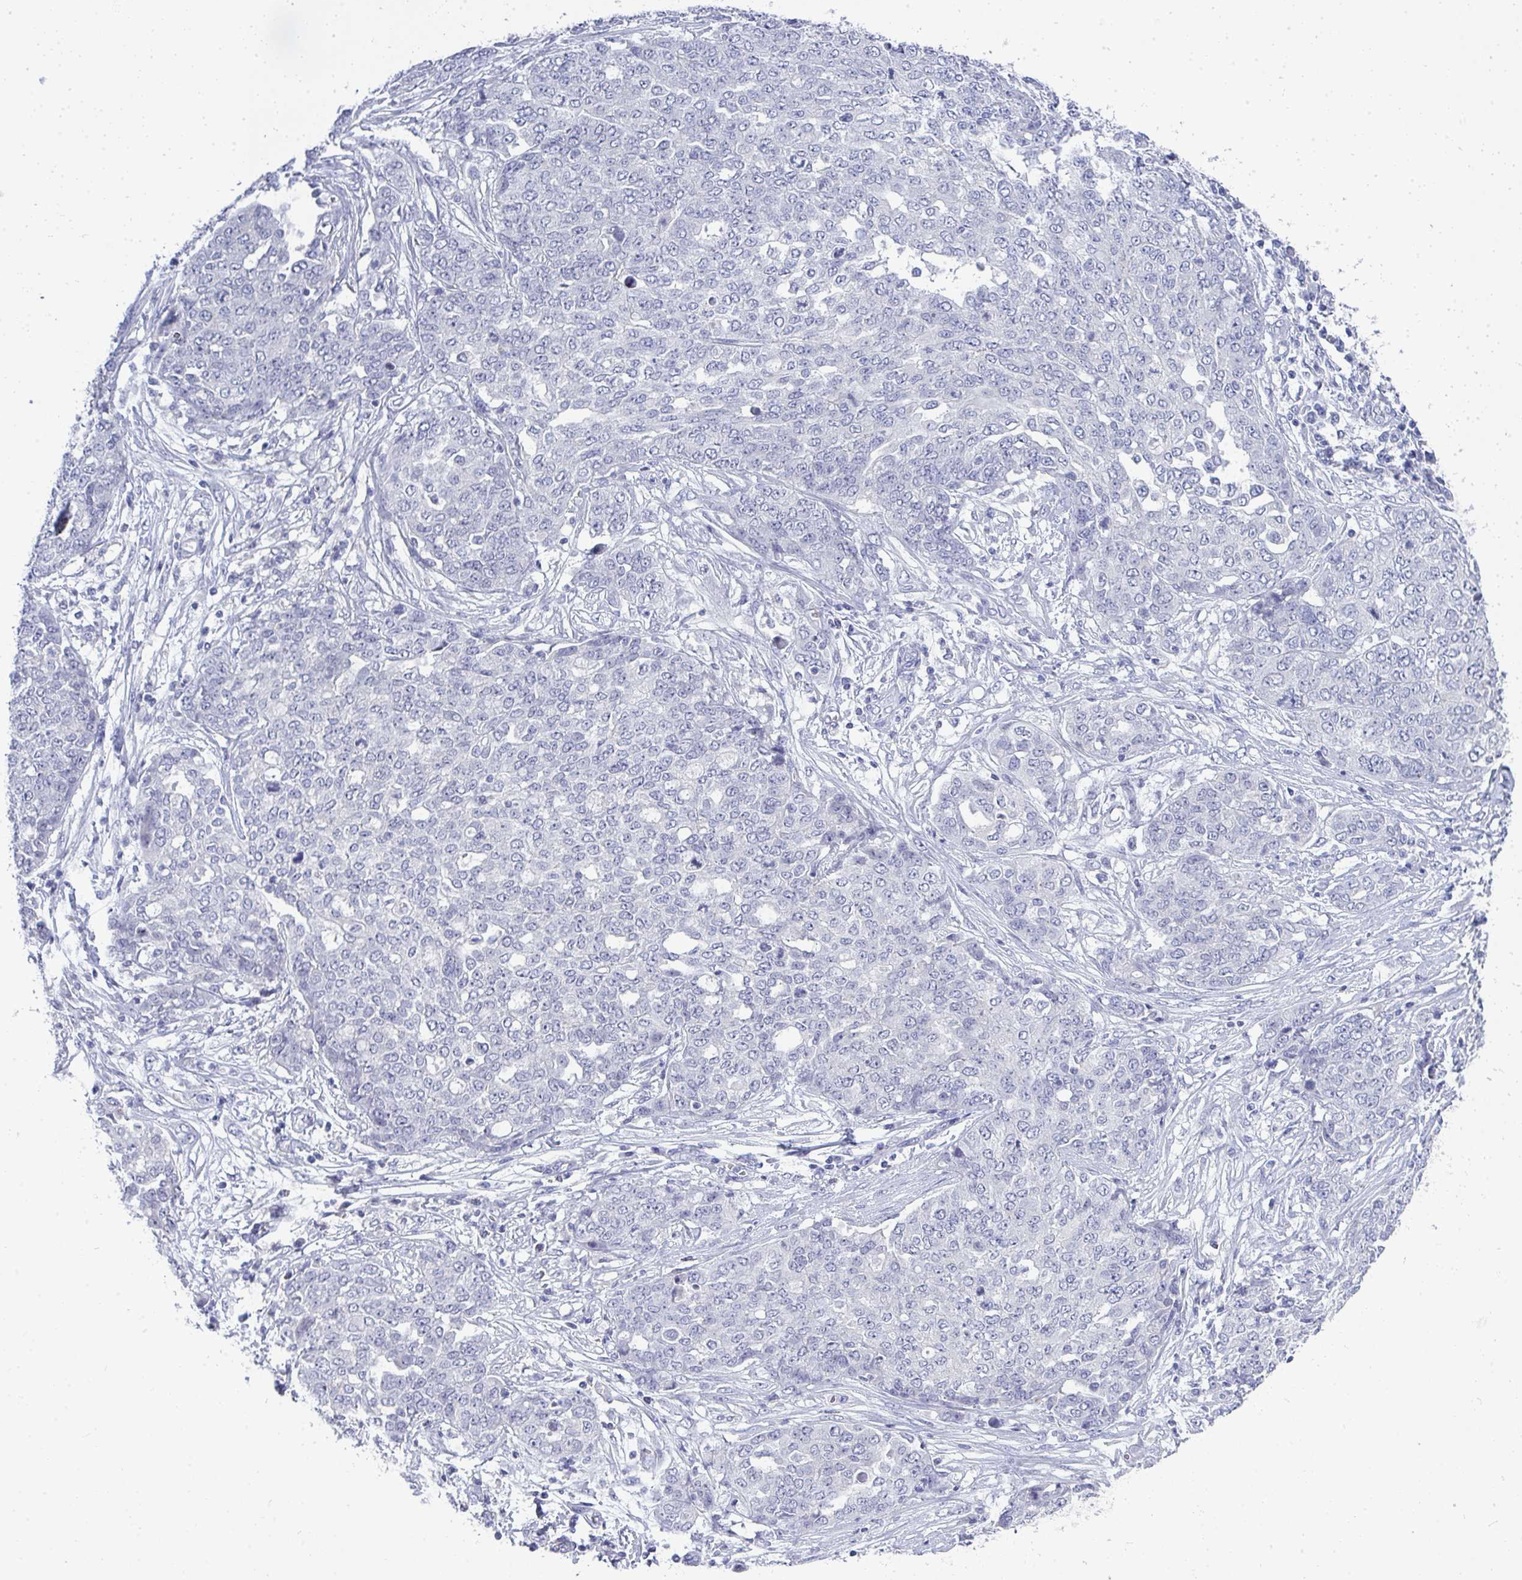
{"staining": {"intensity": "negative", "quantity": "none", "location": "none"}, "tissue": "ovarian cancer", "cell_type": "Tumor cells", "image_type": "cancer", "snomed": [{"axis": "morphology", "description": "Cystadenocarcinoma, serous, NOS"}, {"axis": "topography", "description": "Soft tissue"}, {"axis": "topography", "description": "Ovary"}], "caption": "IHC of ovarian serous cystadenocarcinoma demonstrates no expression in tumor cells.", "gene": "TMEM82", "patient": {"sex": "female", "age": 57}}